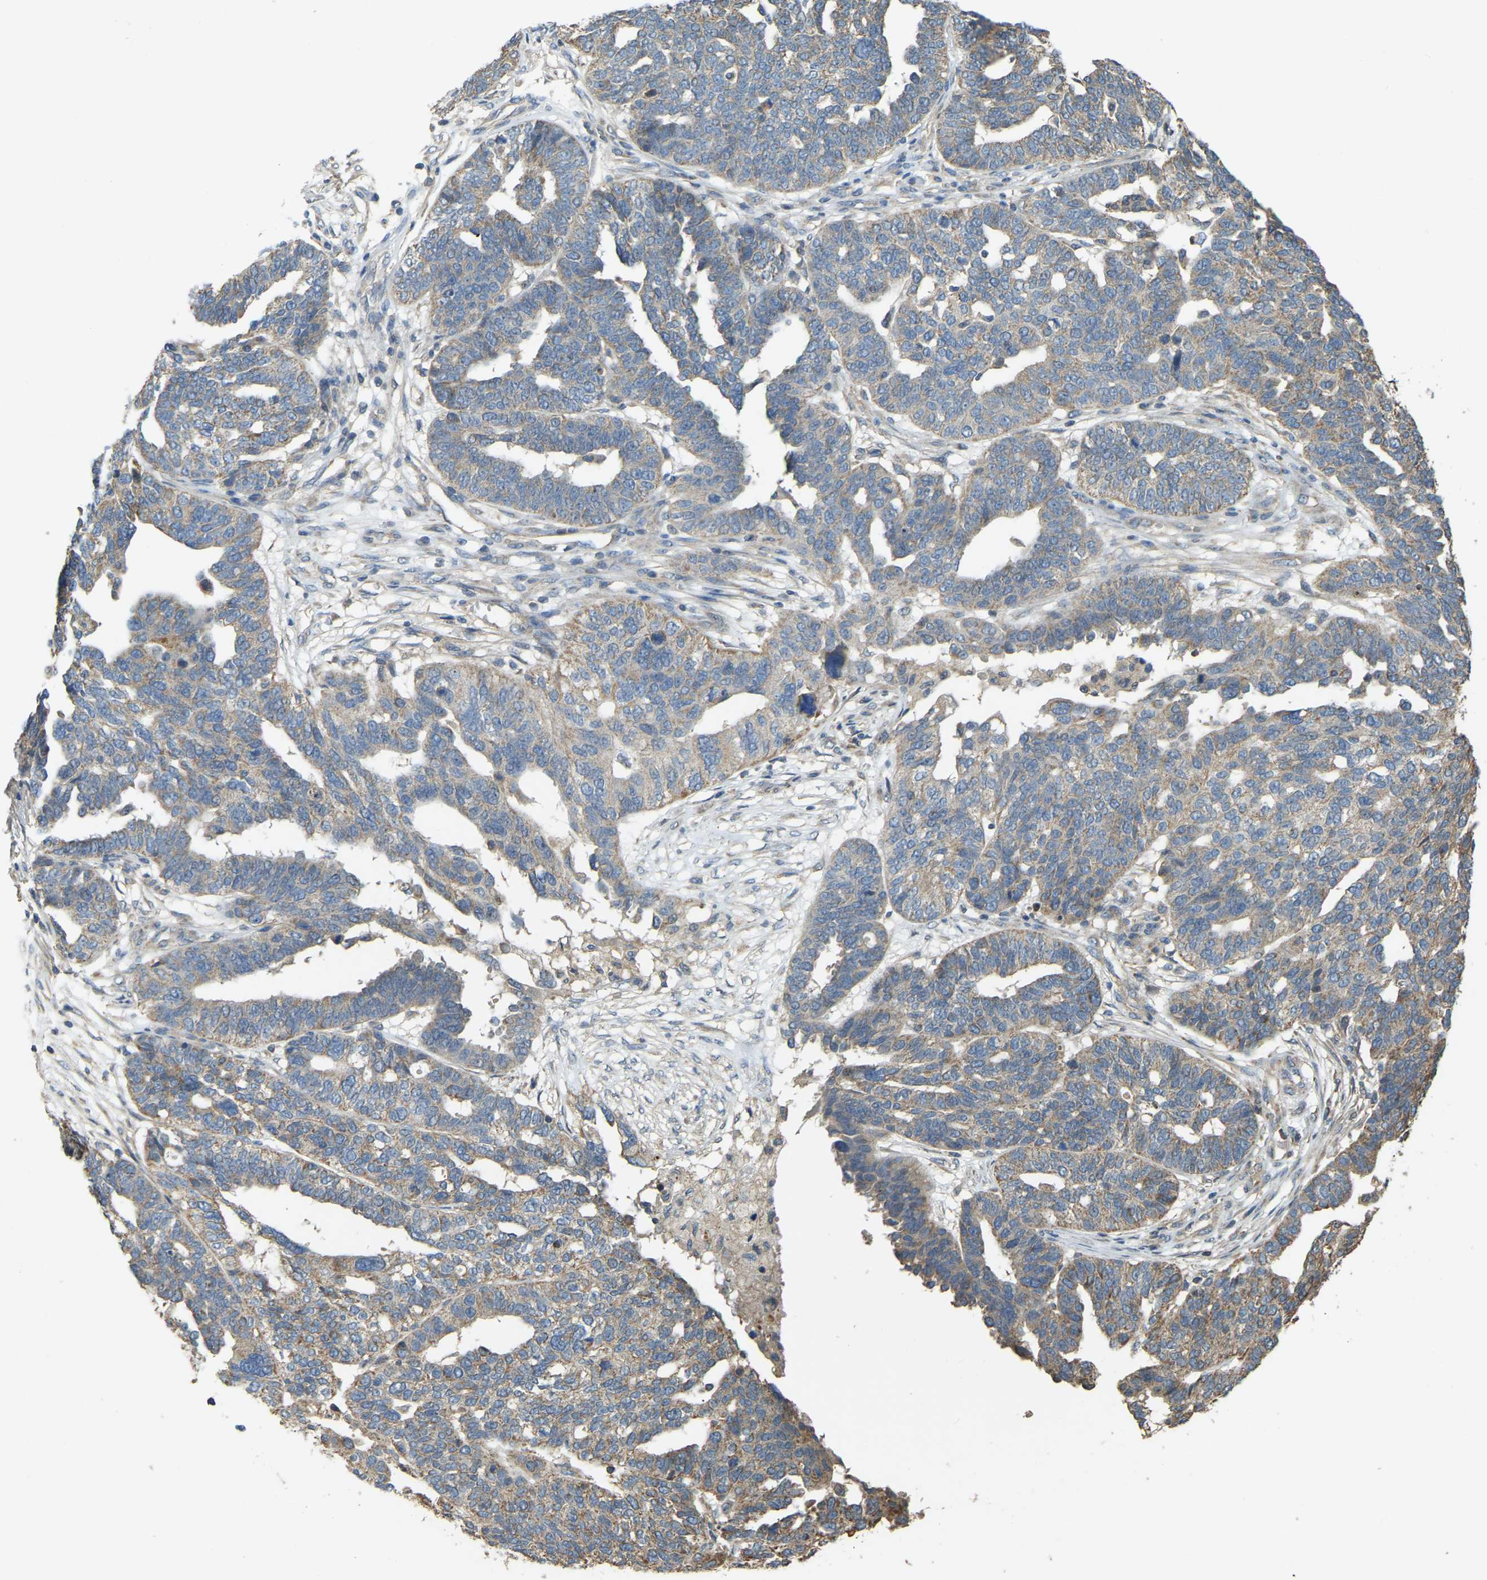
{"staining": {"intensity": "moderate", "quantity": "25%-75%", "location": "cytoplasmic/membranous"}, "tissue": "ovarian cancer", "cell_type": "Tumor cells", "image_type": "cancer", "snomed": [{"axis": "morphology", "description": "Cystadenocarcinoma, serous, NOS"}, {"axis": "topography", "description": "Ovary"}], "caption": "Ovarian cancer stained with DAB (3,3'-diaminobenzidine) immunohistochemistry (IHC) shows medium levels of moderate cytoplasmic/membranous positivity in approximately 25%-75% of tumor cells.", "gene": "GNG2", "patient": {"sex": "female", "age": 59}}